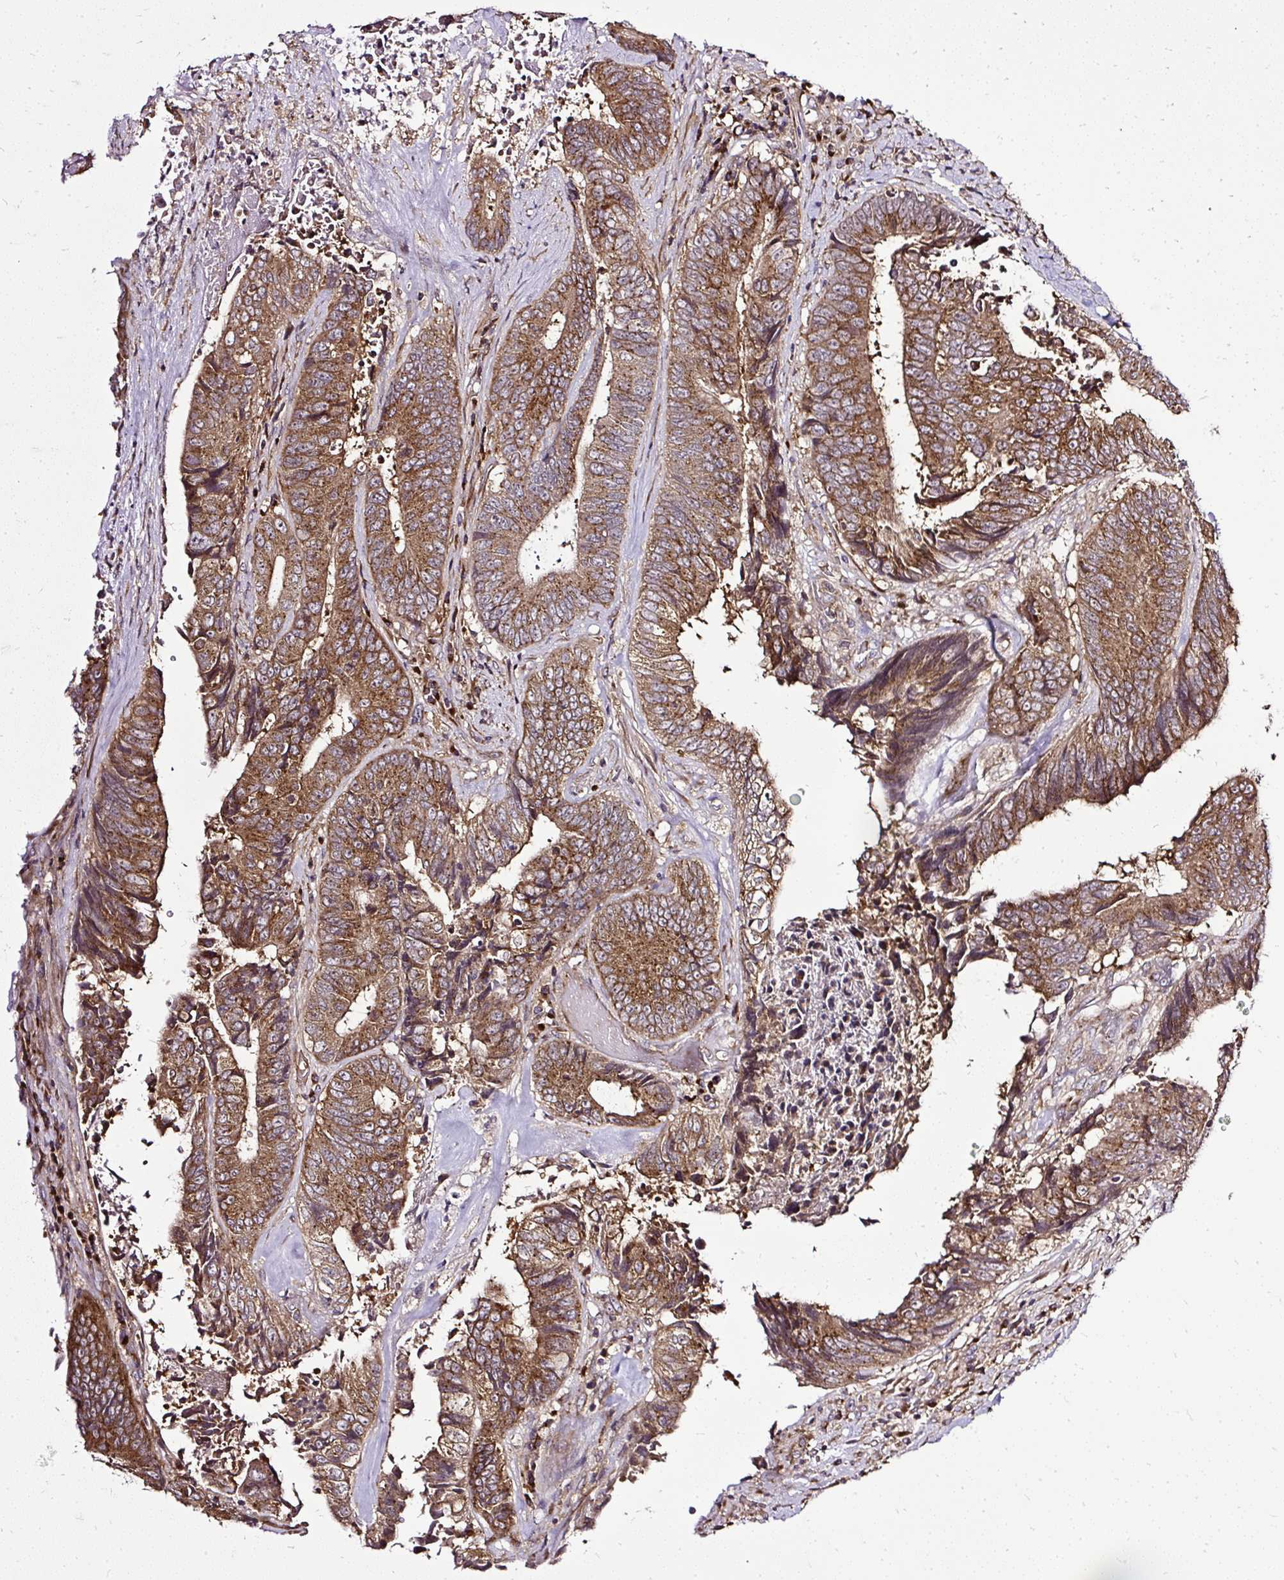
{"staining": {"intensity": "strong", "quantity": ">75%", "location": "cytoplasmic/membranous"}, "tissue": "colorectal cancer", "cell_type": "Tumor cells", "image_type": "cancer", "snomed": [{"axis": "morphology", "description": "Adenocarcinoma, NOS"}, {"axis": "topography", "description": "Rectum"}], "caption": "A histopathology image showing strong cytoplasmic/membranous expression in approximately >75% of tumor cells in colorectal adenocarcinoma, as visualized by brown immunohistochemical staining.", "gene": "SMC4", "patient": {"sex": "male", "age": 72}}